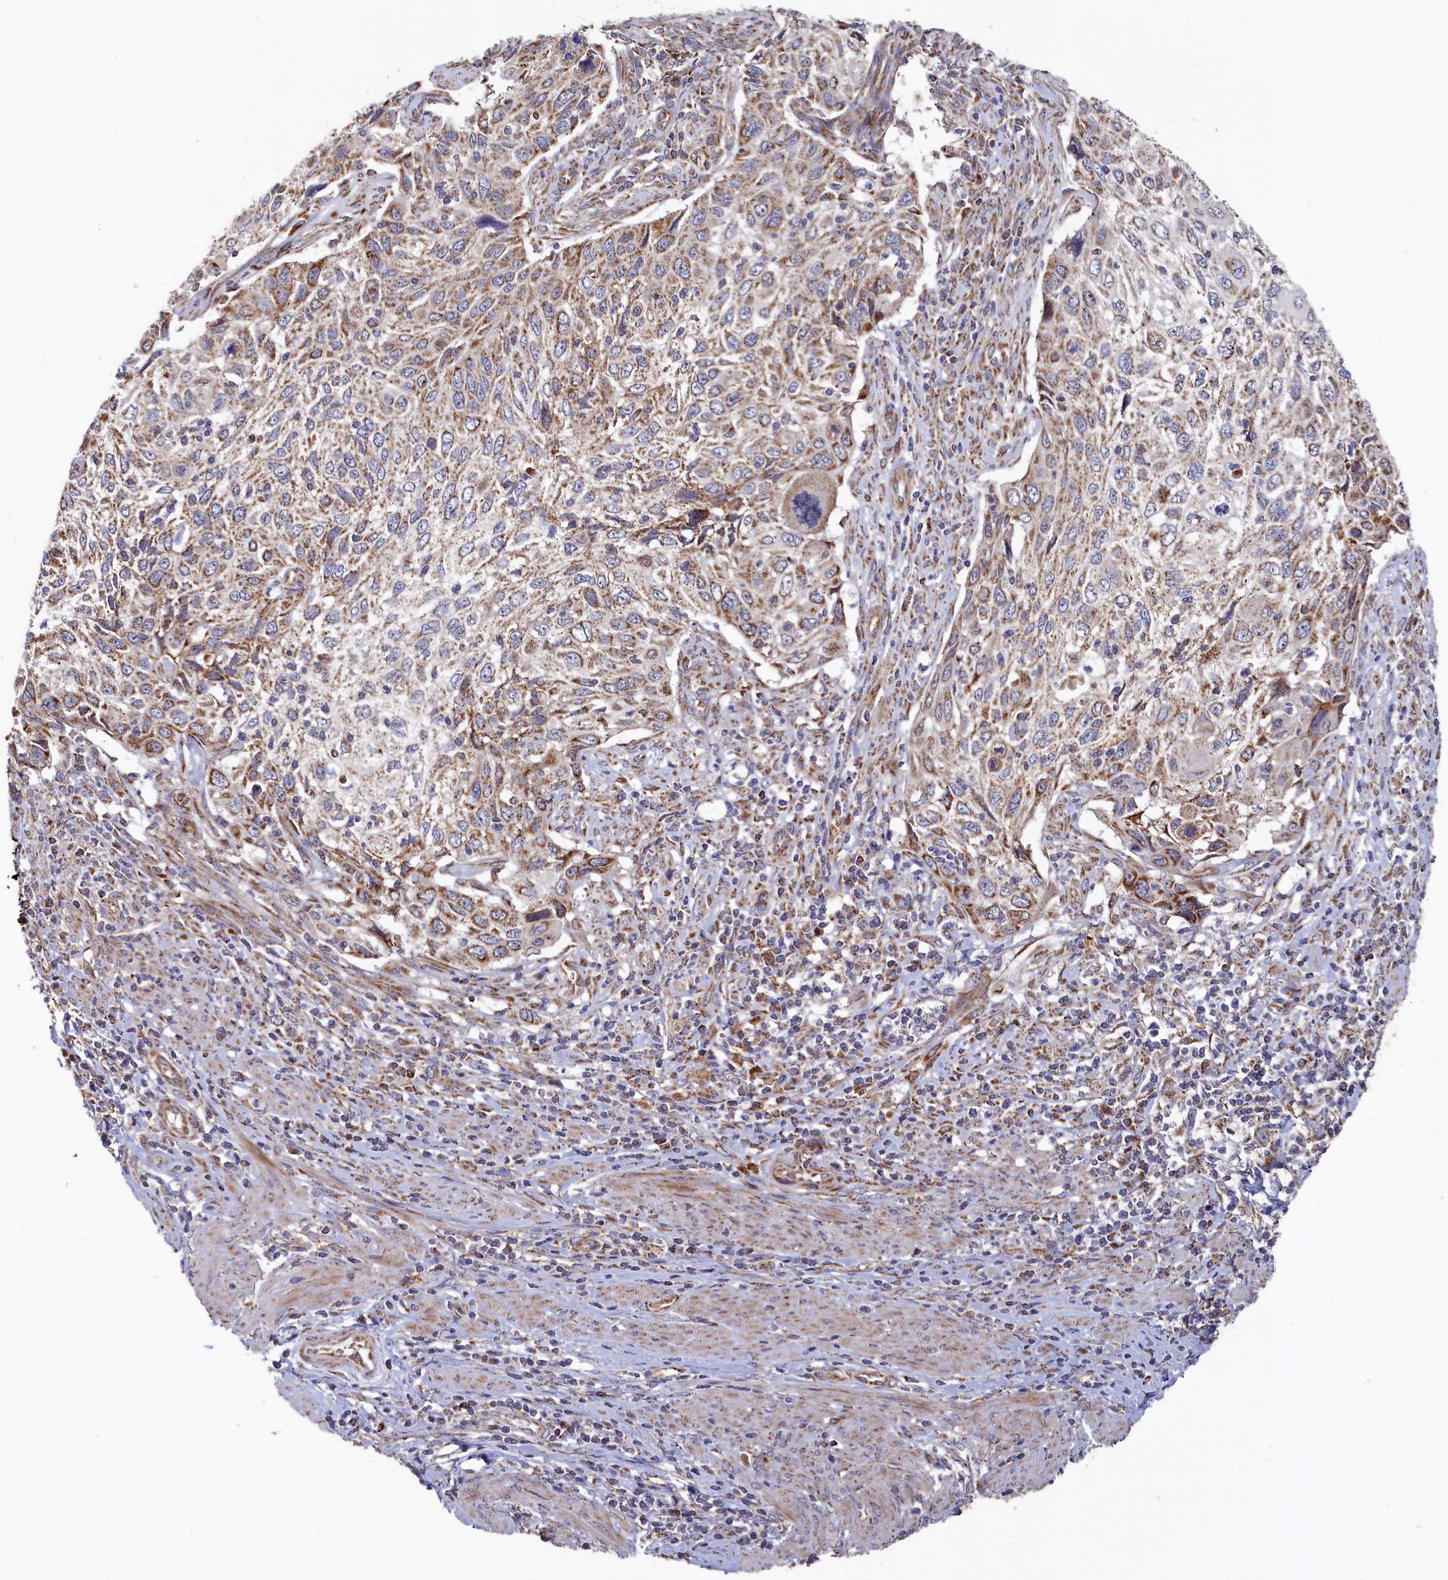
{"staining": {"intensity": "moderate", "quantity": ">75%", "location": "cytoplasmic/membranous"}, "tissue": "cervical cancer", "cell_type": "Tumor cells", "image_type": "cancer", "snomed": [{"axis": "morphology", "description": "Squamous cell carcinoma, NOS"}, {"axis": "topography", "description": "Cervix"}], "caption": "Squamous cell carcinoma (cervical) stained with immunohistochemistry (IHC) reveals moderate cytoplasmic/membranous staining in about >75% of tumor cells.", "gene": "HAUS2", "patient": {"sex": "female", "age": 70}}